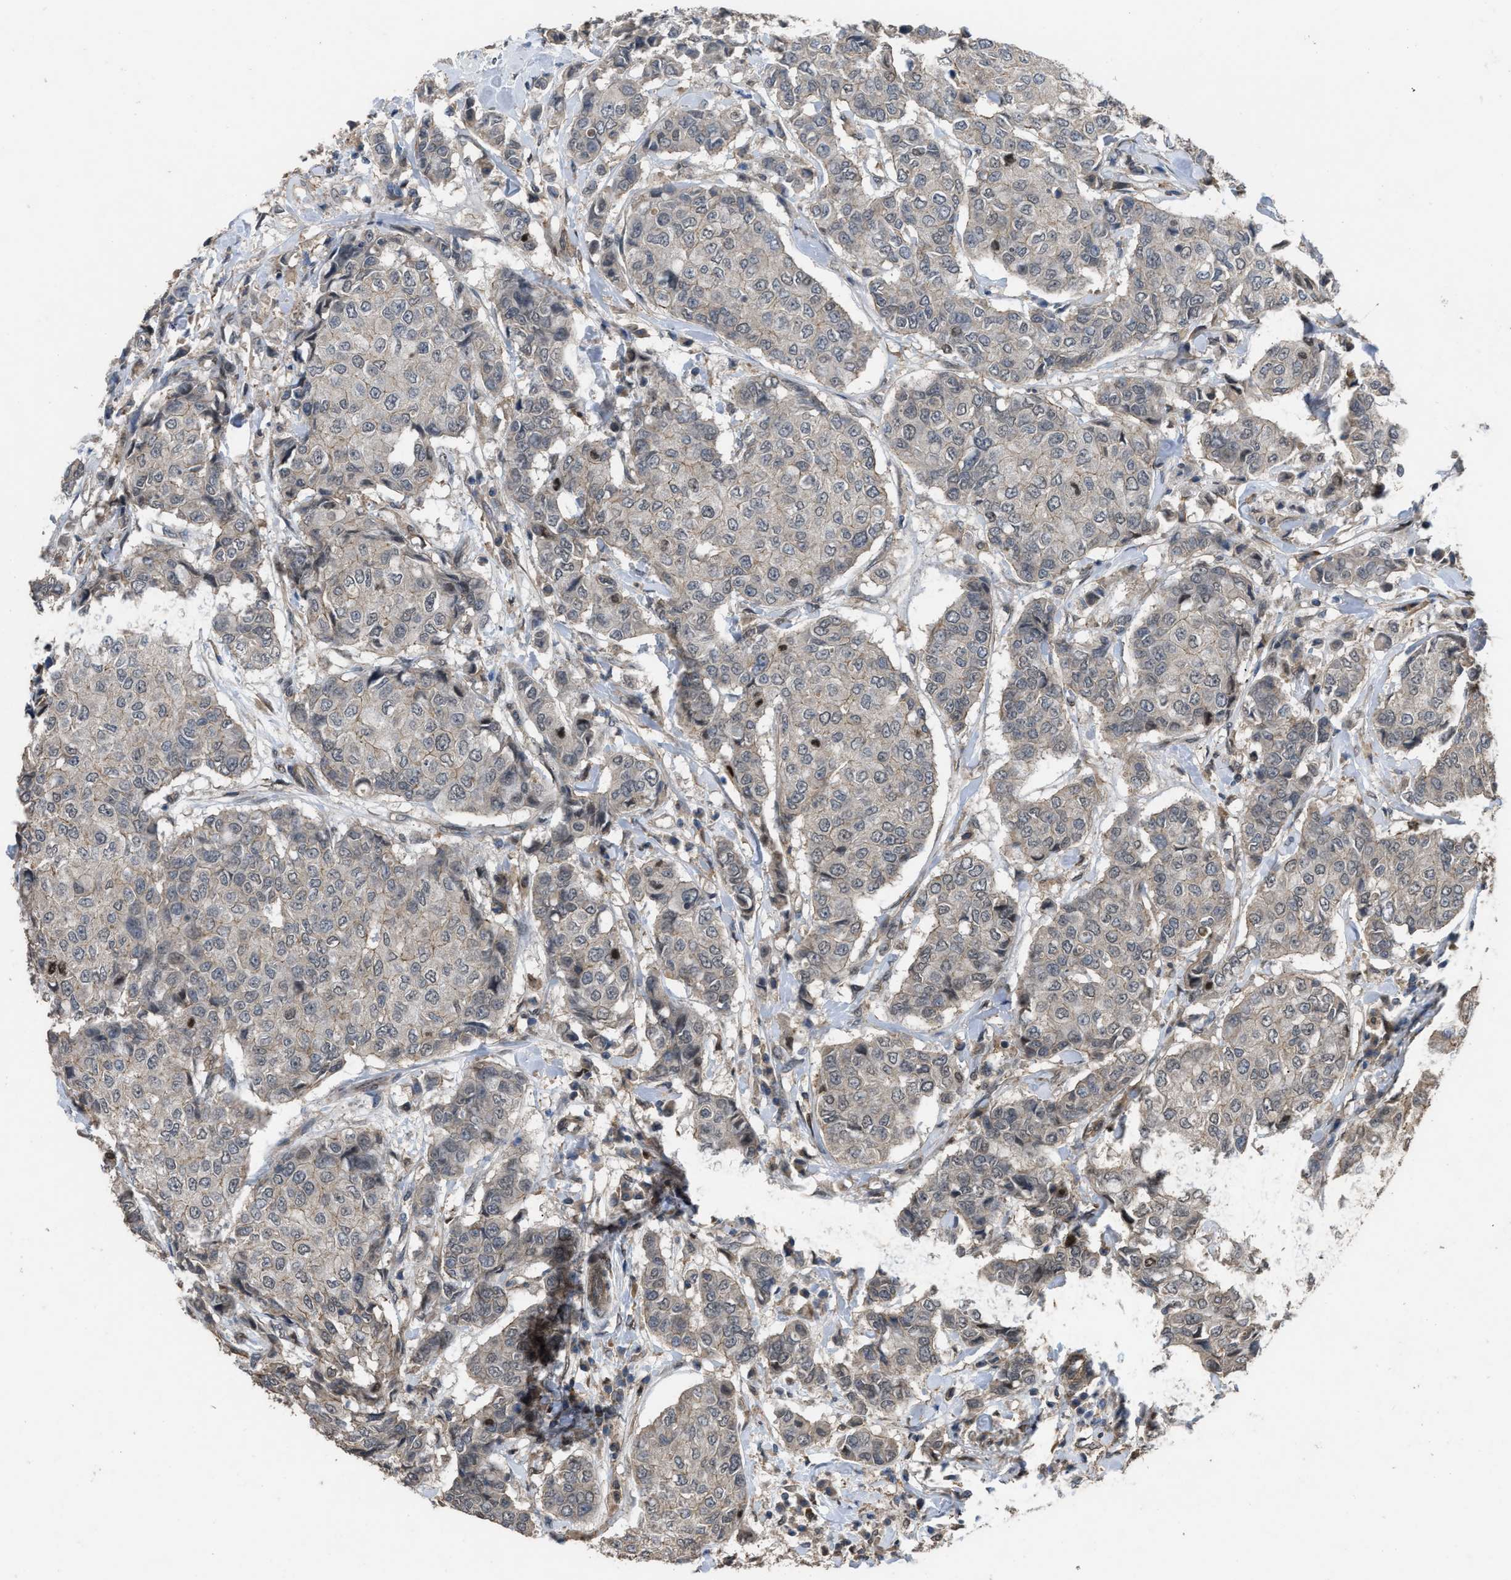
{"staining": {"intensity": "weak", "quantity": "25%-75%", "location": "cytoplasmic/membranous"}, "tissue": "breast cancer", "cell_type": "Tumor cells", "image_type": "cancer", "snomed": [{"axis": "morphology", "description": "Duct carcinoma"}, {"axis": "topography", "description": "Breast"}], "caption": "Breast cancer stained with immunohistochemistry (IHC) displays weak cytoplasmic/membranous expression in about 25%-75% of tumor cells. Nuclei are stained in blue.", "gene": "UTRN", "patient": {"sex": "female", "age": 27}}